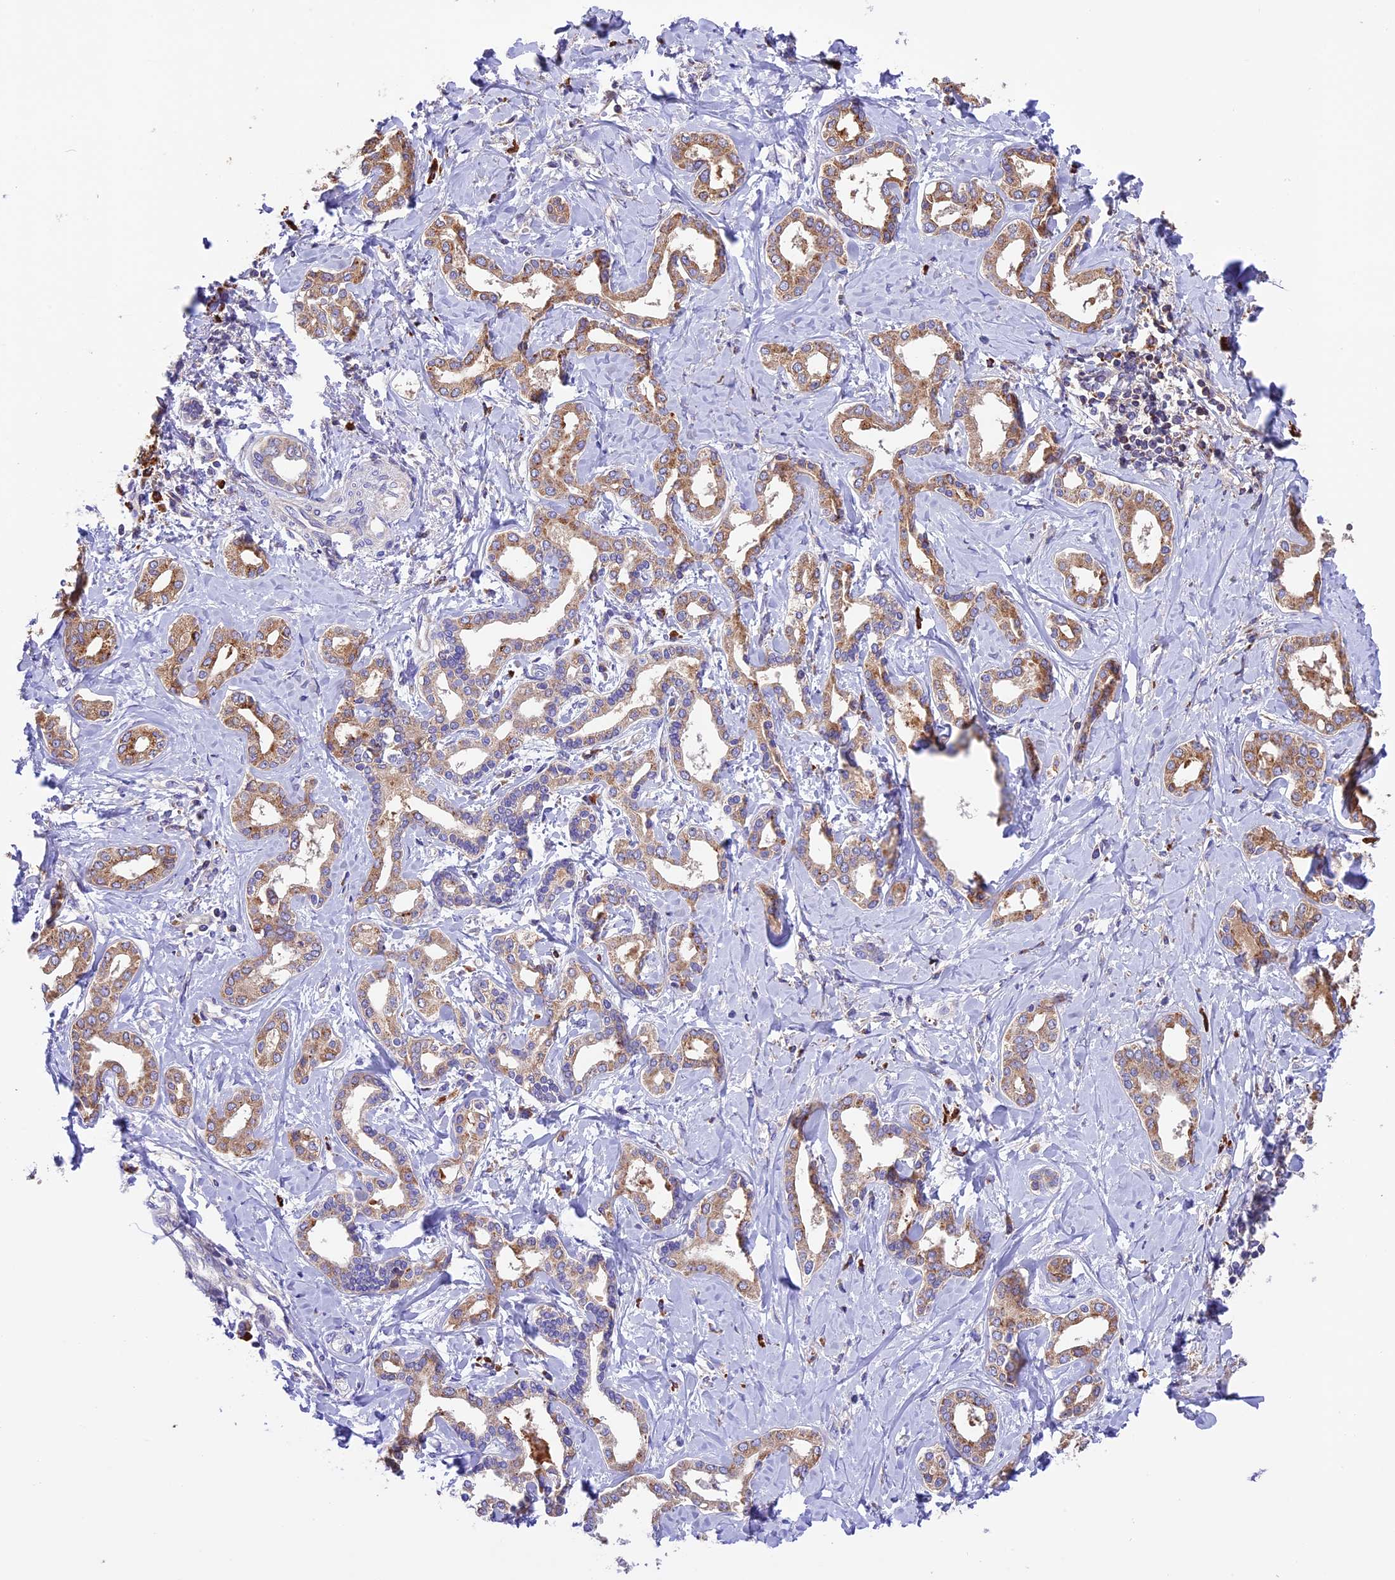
{"staining": {"intensity": "moderate", "quantity": ">75%", "location": "cytoplasmic/membranous"}, "tissue": "liver cancer", "cell_type": "Tumor cells", "image_type": "cancer", "snomed": [{"axis": "morphology", "description": "Cholangiocarcinoma"}, {"axis": "topography", "description": "Liver"}], "caption": "Protein staining of cholangiocarcinoma (liver) tissue displays moderate cytoplasmic/membranous expression in about >75% of tumor cells.", "gene": "METTL22", "patient": {"sex": "female", "age": 77}}